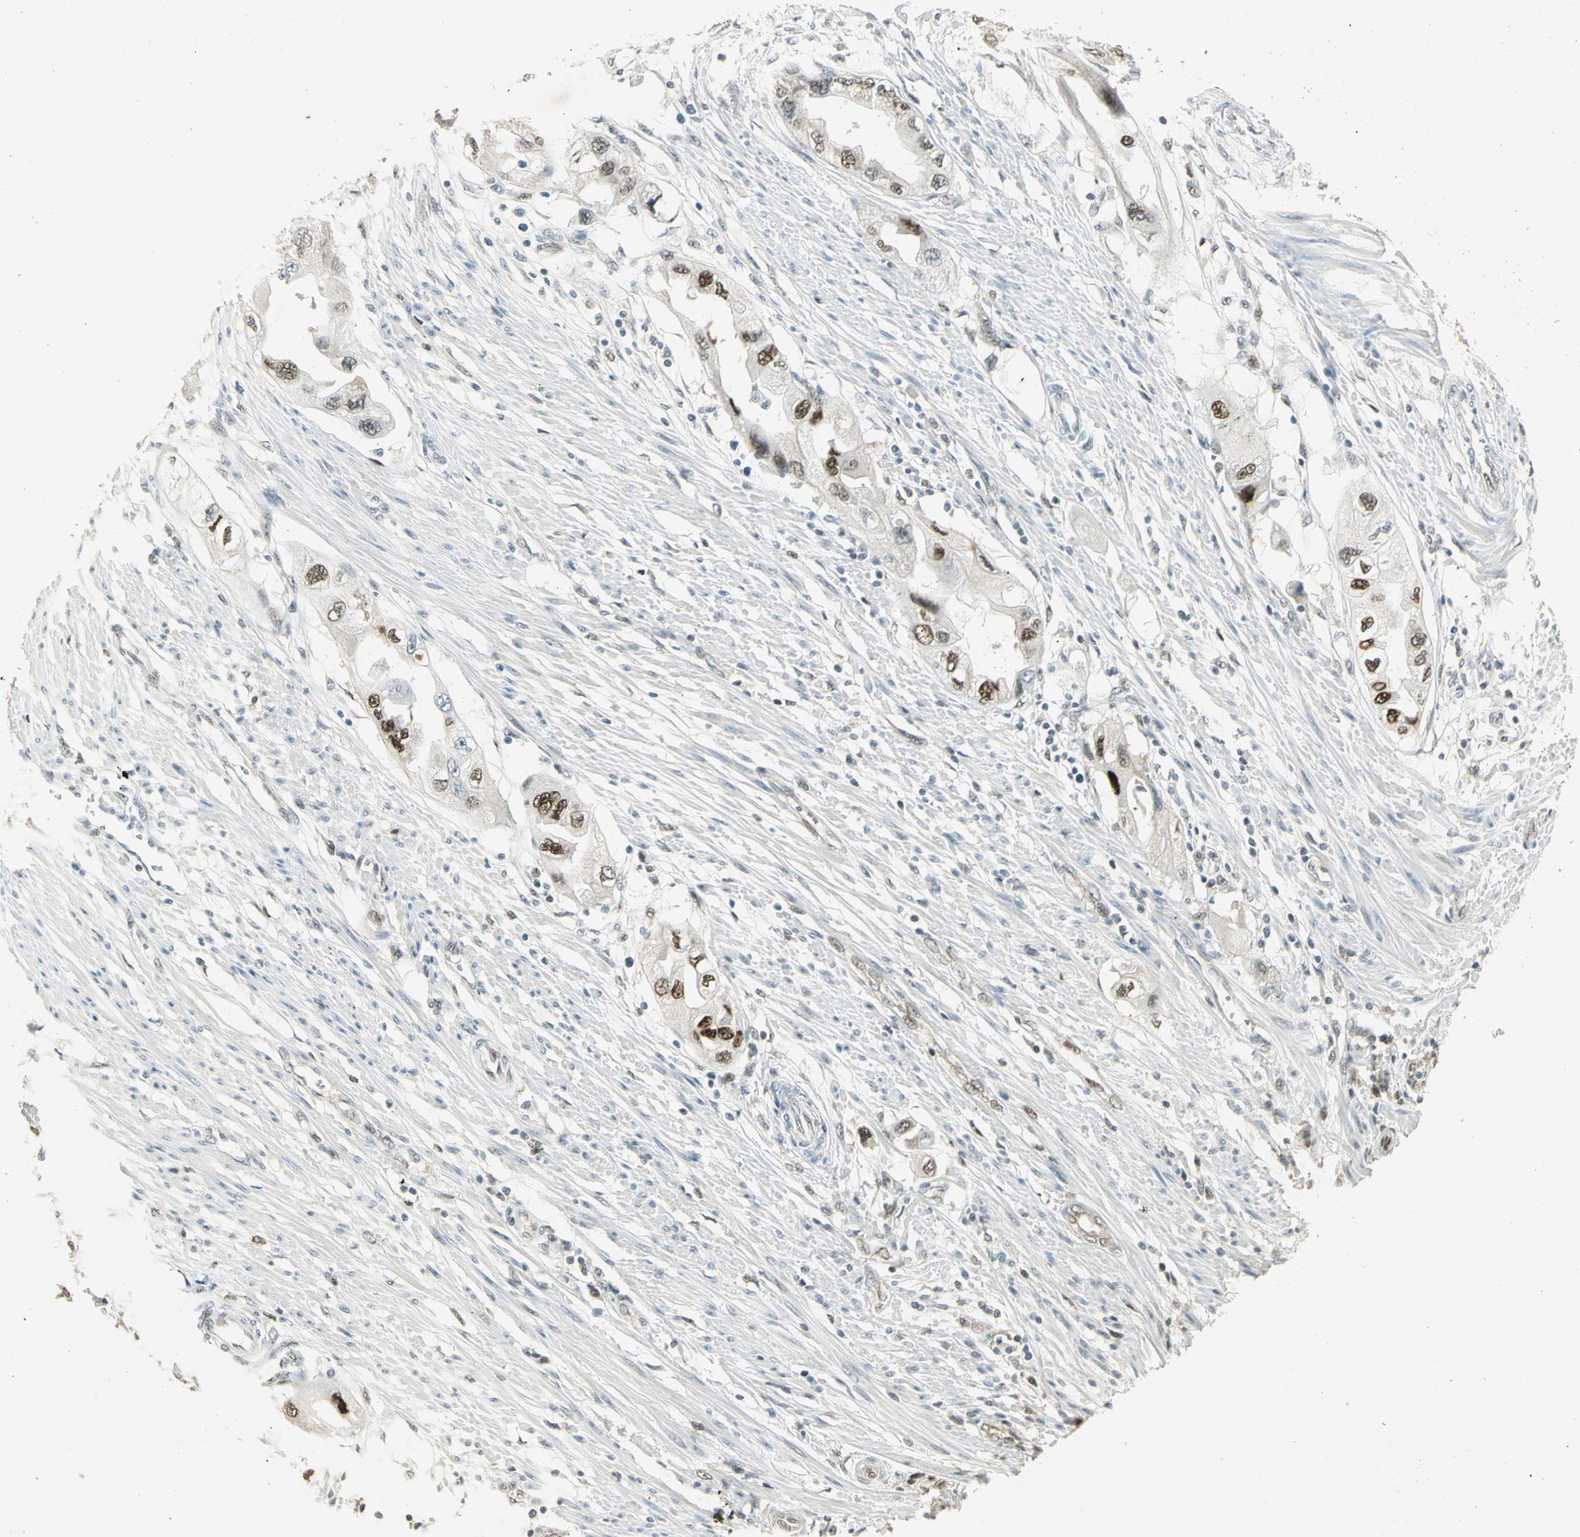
{"staining": {"intensity": "strong", "quantity": ">75%", "location": "nuclear"}, "tissue": "endometrial cancer", "cell_type": "Tumor cells", "image_type": "cancer", "snomed": [{"axis": "morphology", "description": "Adenocarcinoma, NOS"}, {"axis": "topography", "description": "Endometrium"}], "caption": "A high amount of strong nuclear positivity is present in approximately >75% of tumor cells in endometrial cancer tissue. The staining was performed using DAB to visualize the protein expression in brown, while the nuclei were stained in blue with hematoxylin (Magnification: 20x).", "gene": "AK6", "patient": {"sex": "female", "age": 67}}